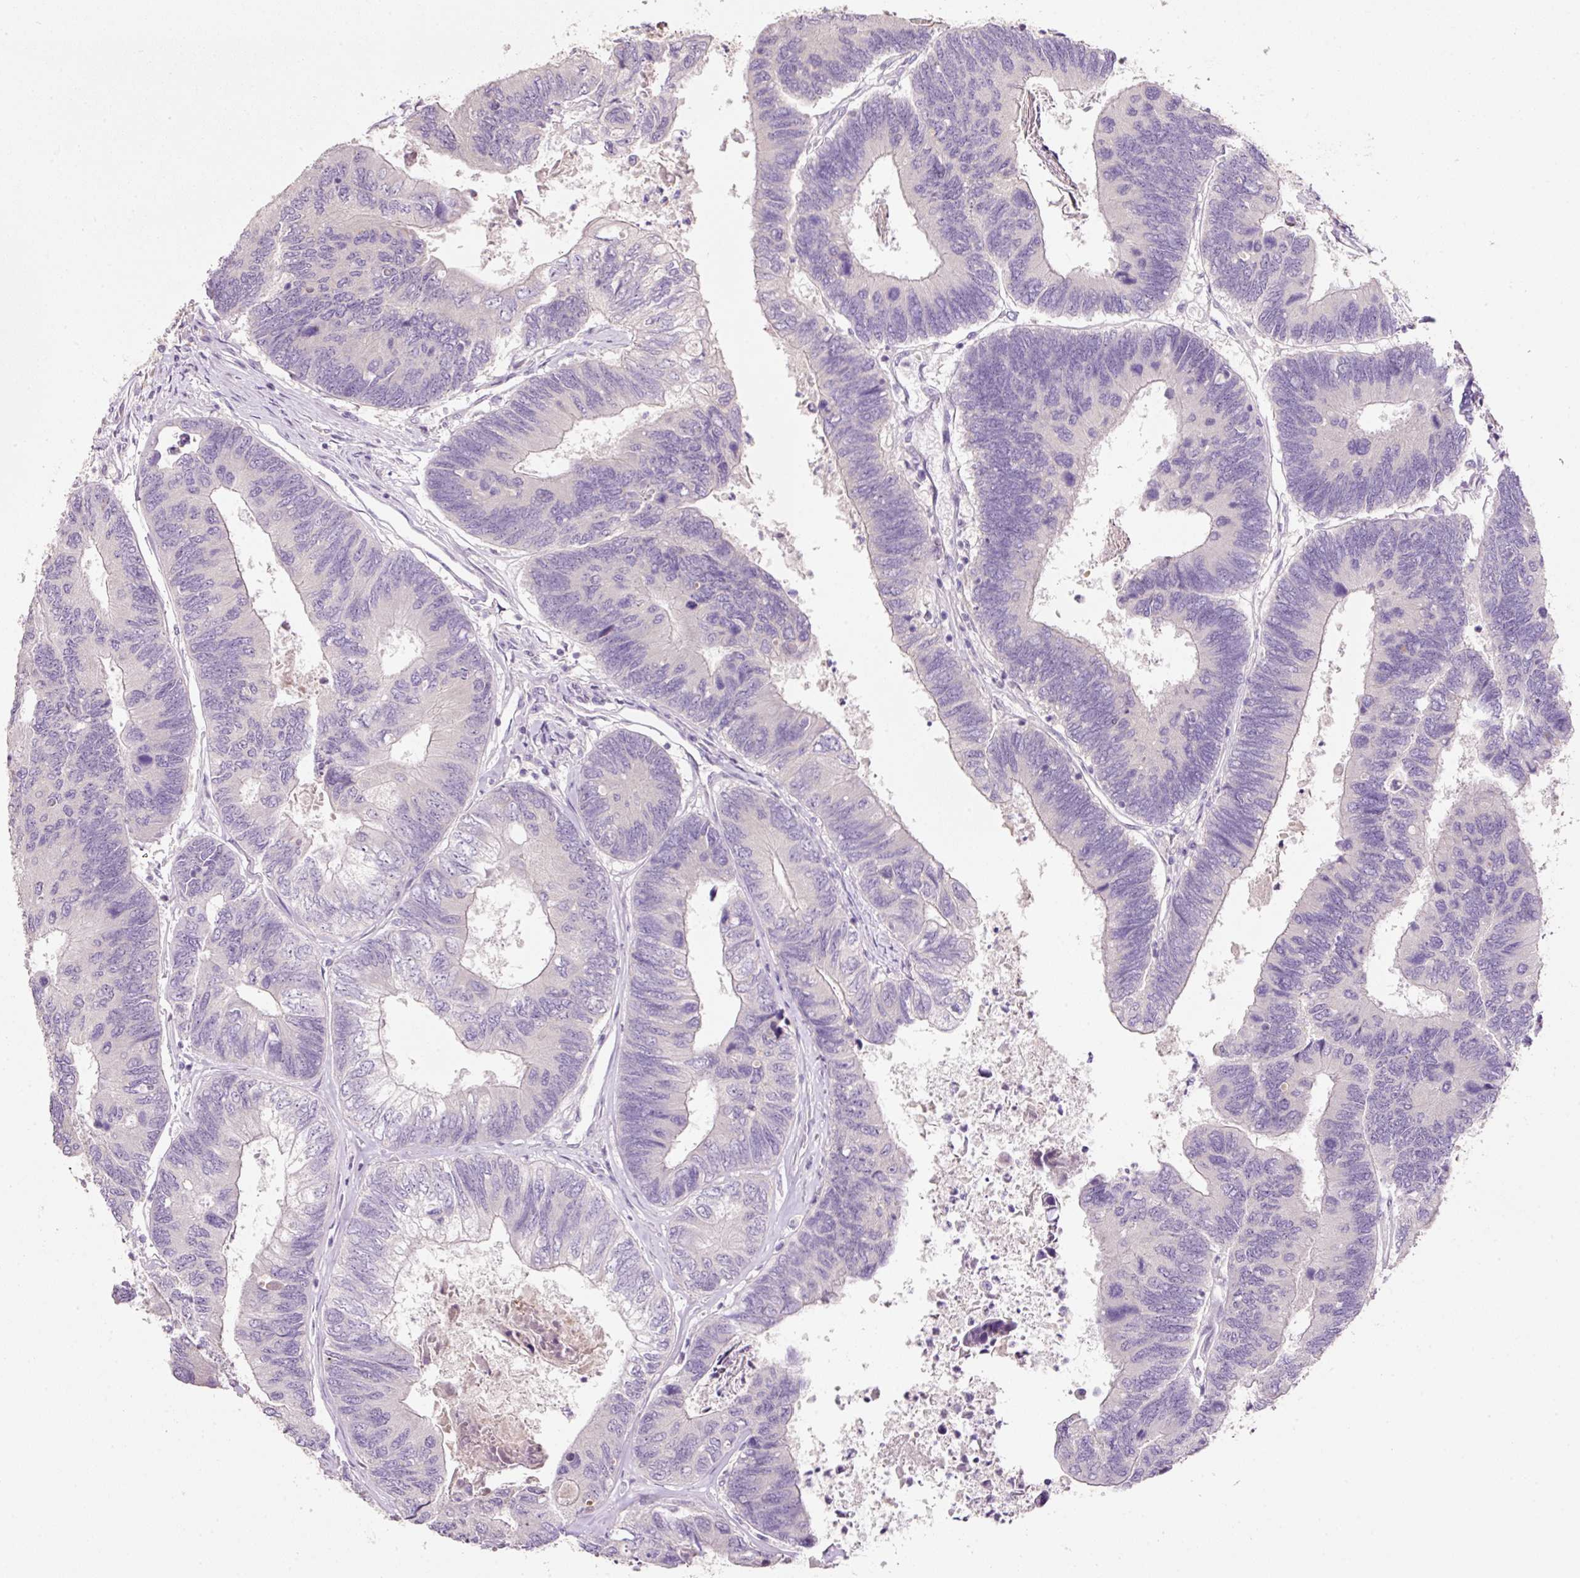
{"staining": {"intensity": "negative", "quantity": "none", "location": "none"}, "tissue": "colorectal cancer", "cell_type": "Tumor cells", "image_type": "cancer", "snomed": [{"axis": "morphology", "description": "Adenocarcinoma, NOS"}, {"axis": "topography", "description": "Colon"}], "caption": "Tumor cells show no significant positivity in colorectal cancer.", "gene": "TENT5C", "patient": {"sex": "female", "age": 67}}